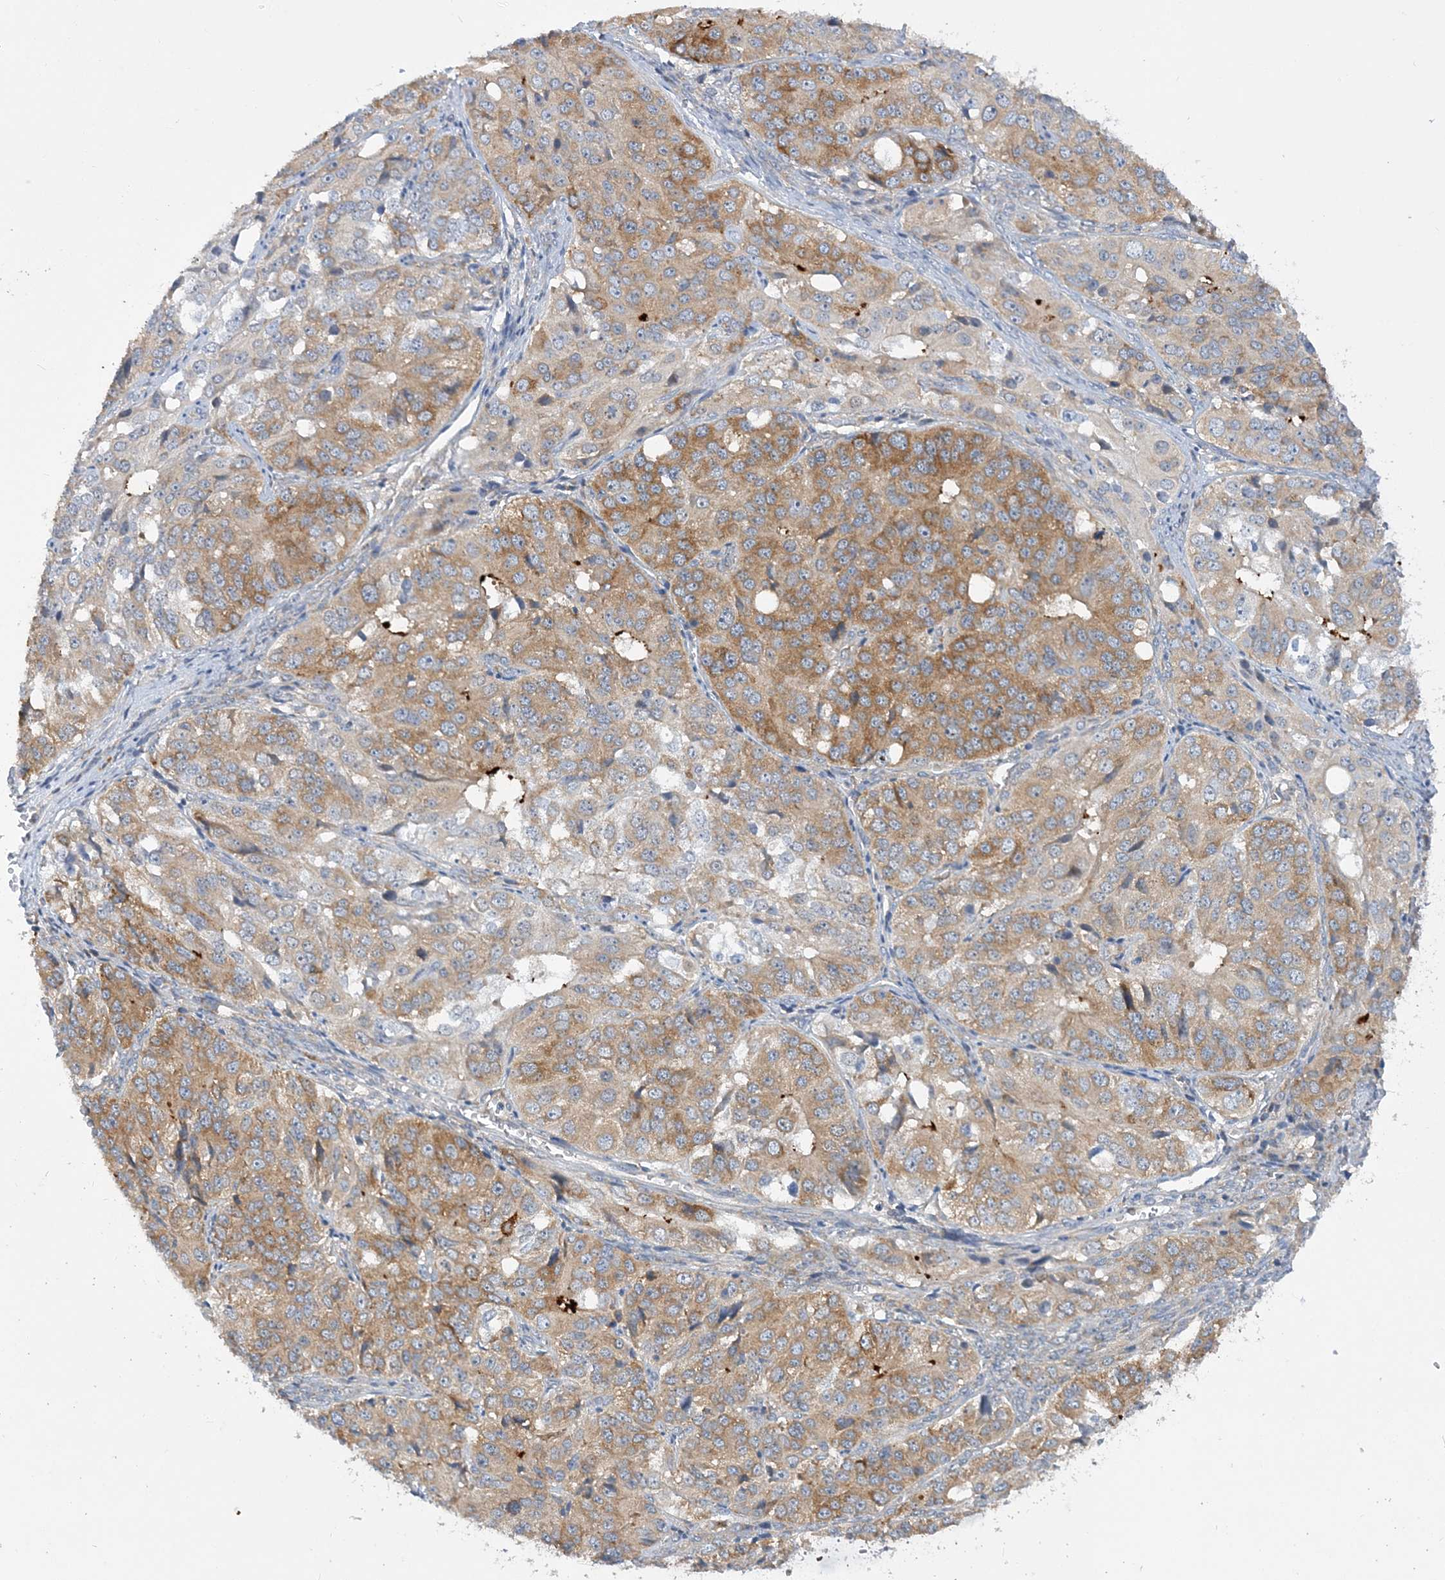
{"staining": {"intensity": "moderate", "quantity": ">75%", "location": "cytoplasmic/membranous"}, "tissue": "ovarian cancer", "cell_type": "Tumor cells", "image_type": "cancer", "snomed": [{"axis": "morphology", "description": "Carcinoma, endometroid"}, {"axis": "topography", "description": "Ovary"}], "caption": "Ovarian endometroid carcinoma stained for a protein demonstrates moderate cytoplasmic/membranous positivity in tumor cells.", "gene": "LARP4B", "patient": {"sex": "female", "age": 51}}